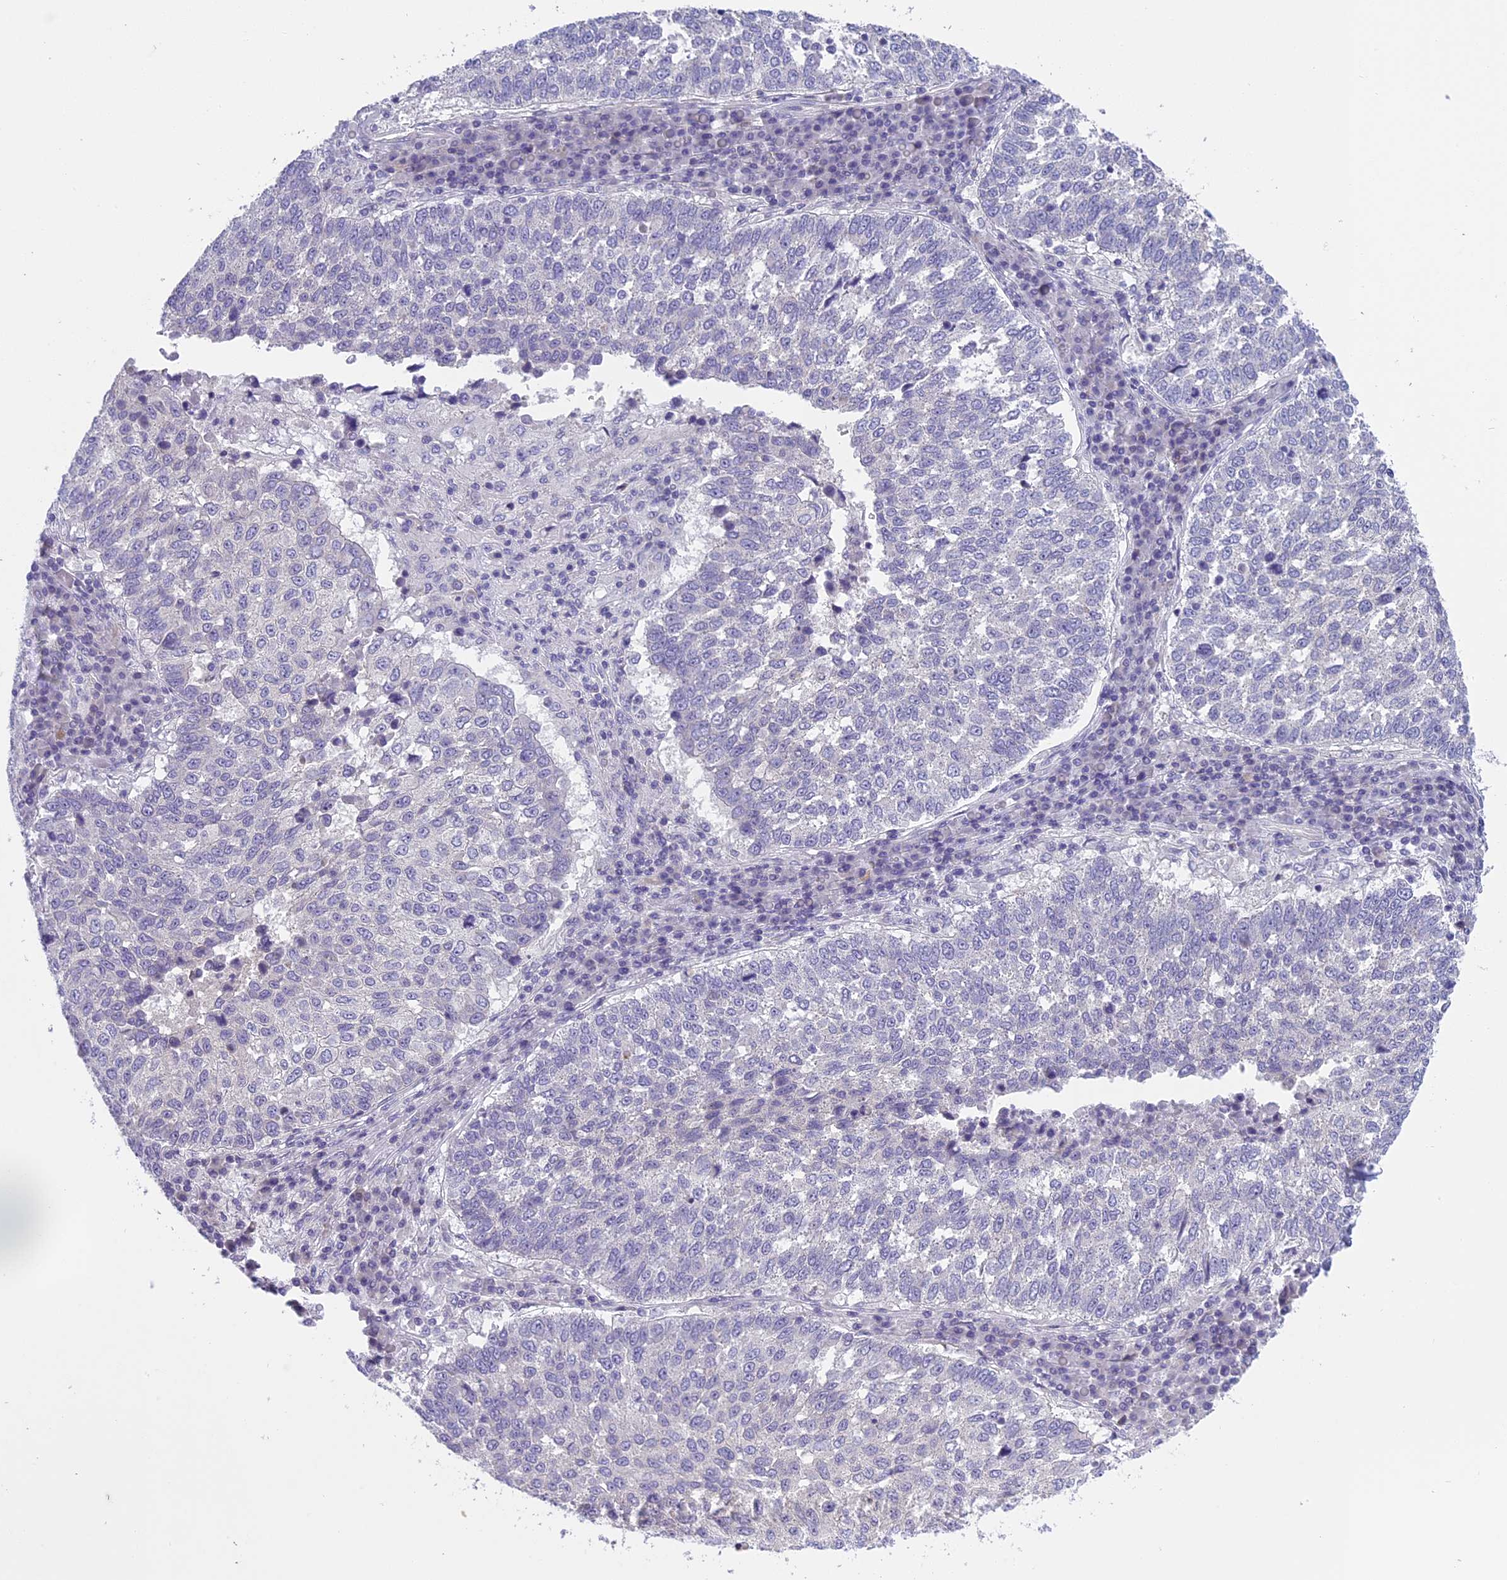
{"staining": {"intensity": "negative", "quantity": "none", "location": "none"}, "tissue": "lung cancer", "cell_type": "Tumor cells", "image_type": "cancer", "snomed": [{"axis": "morphology", "description": "Squamous cell carcinoma, NOS"}, {"axis": "topography", "description": "Lung"}], "caption": "An image of human lung cancer (squamous cell carcinoma) is negative for staining in tumor cells.", "gene": "ARHGEF37", "patient": {"sex": "male", "age": 73}}